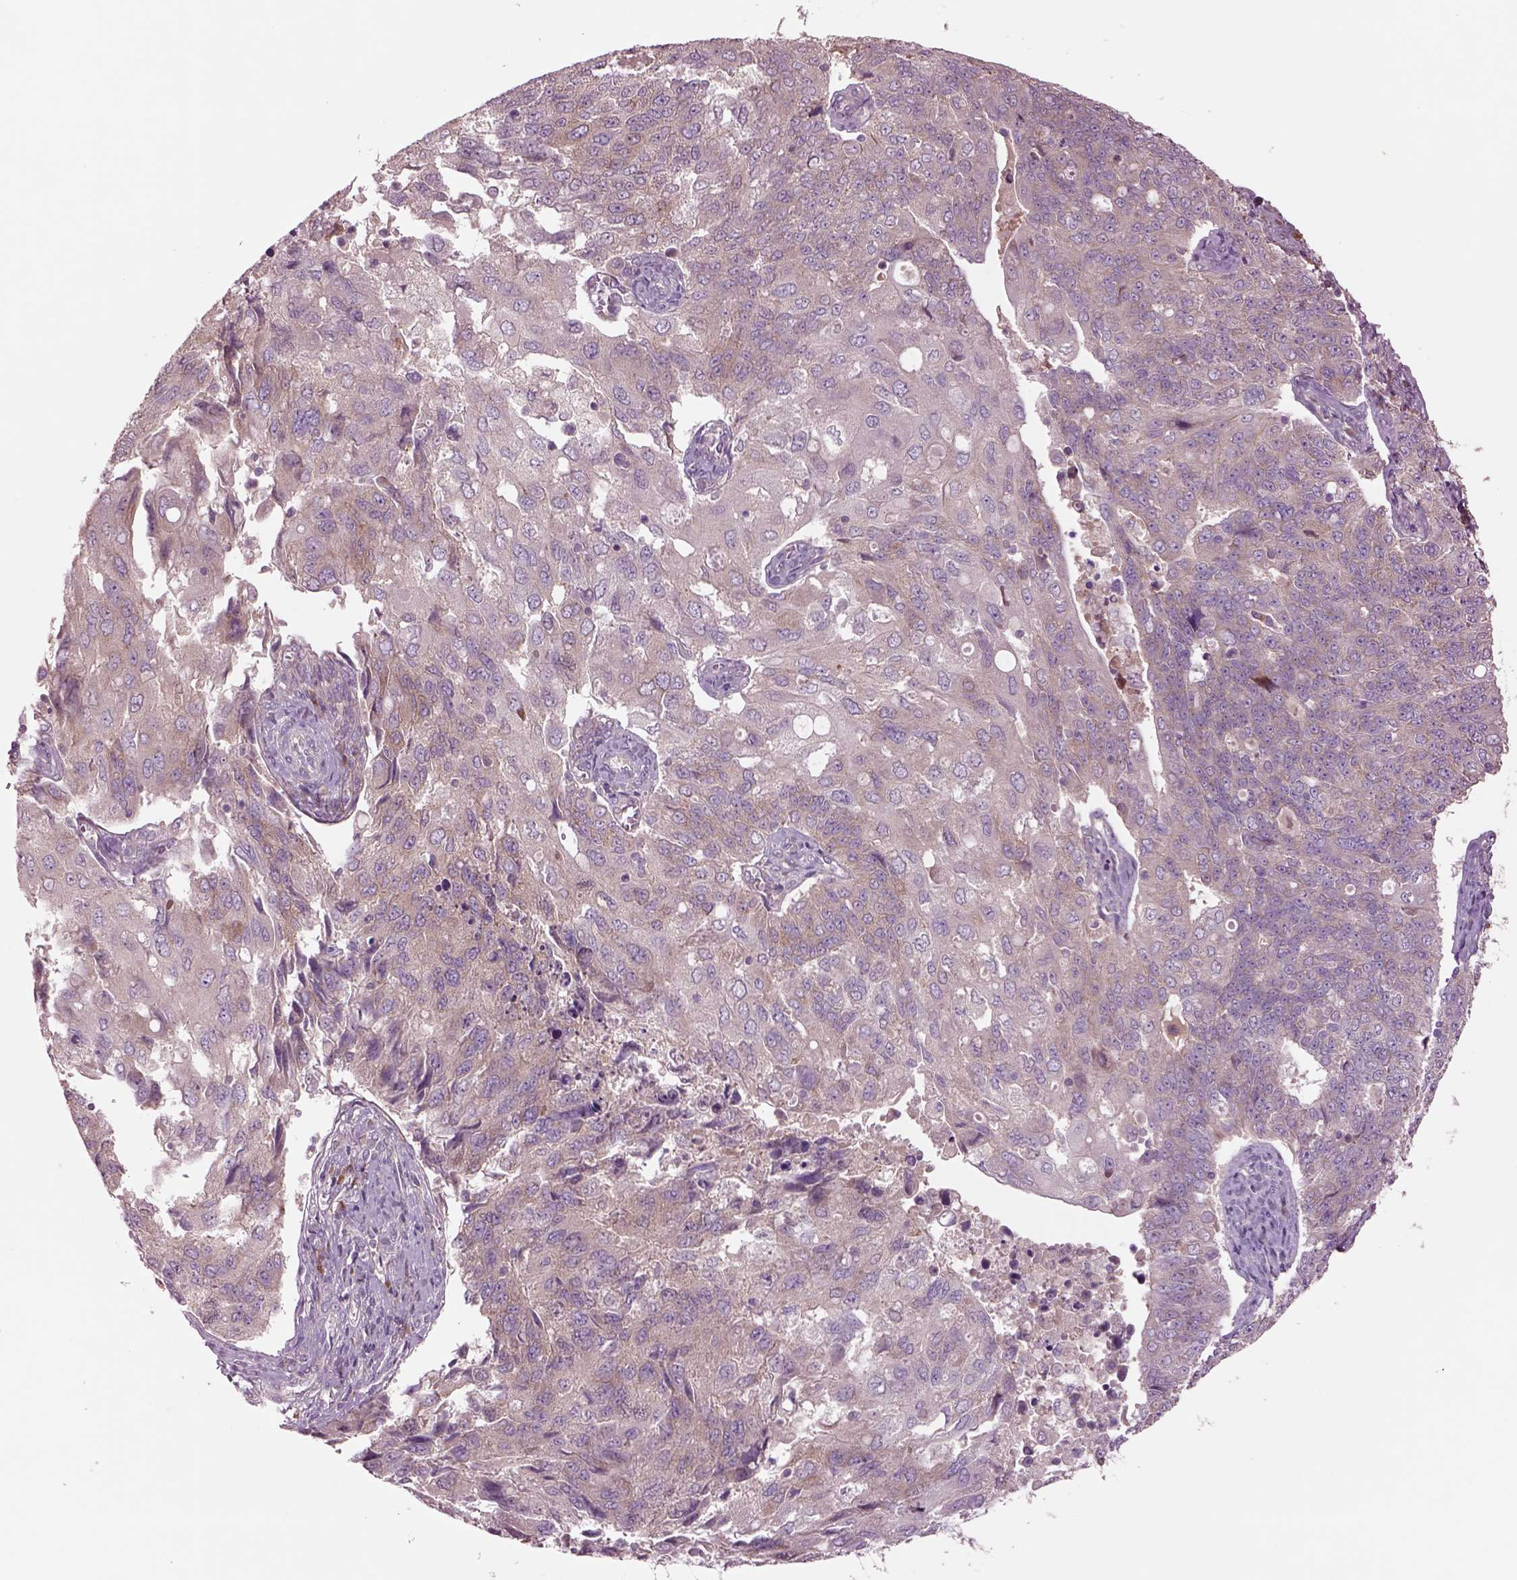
{"staining": {"intensity": "moderate", "quantity": "<25%", "location": "cytoplasmic/membranous"}, "tissue": "endometrial cancer", "cell_type": "Tumor cells", "image_type": "cancer", "snomed": [{"axis": "morphology", "description": "Adenocarcinoma, NOS"}, {"axis": "topography", "description": "Endometrium"}], "caption": "The micrograph shows immunohistochemical staining of endometrial adenocarcinoma. There is moderate cytoplasmic/membranous staining is appreciated in approximately <25% of tumor cells. (DAB IHC, brown staining for protein, blue staining for nuclei).", "gene": "SEC23A", "patient": {"sex": "female", "age": 43}}